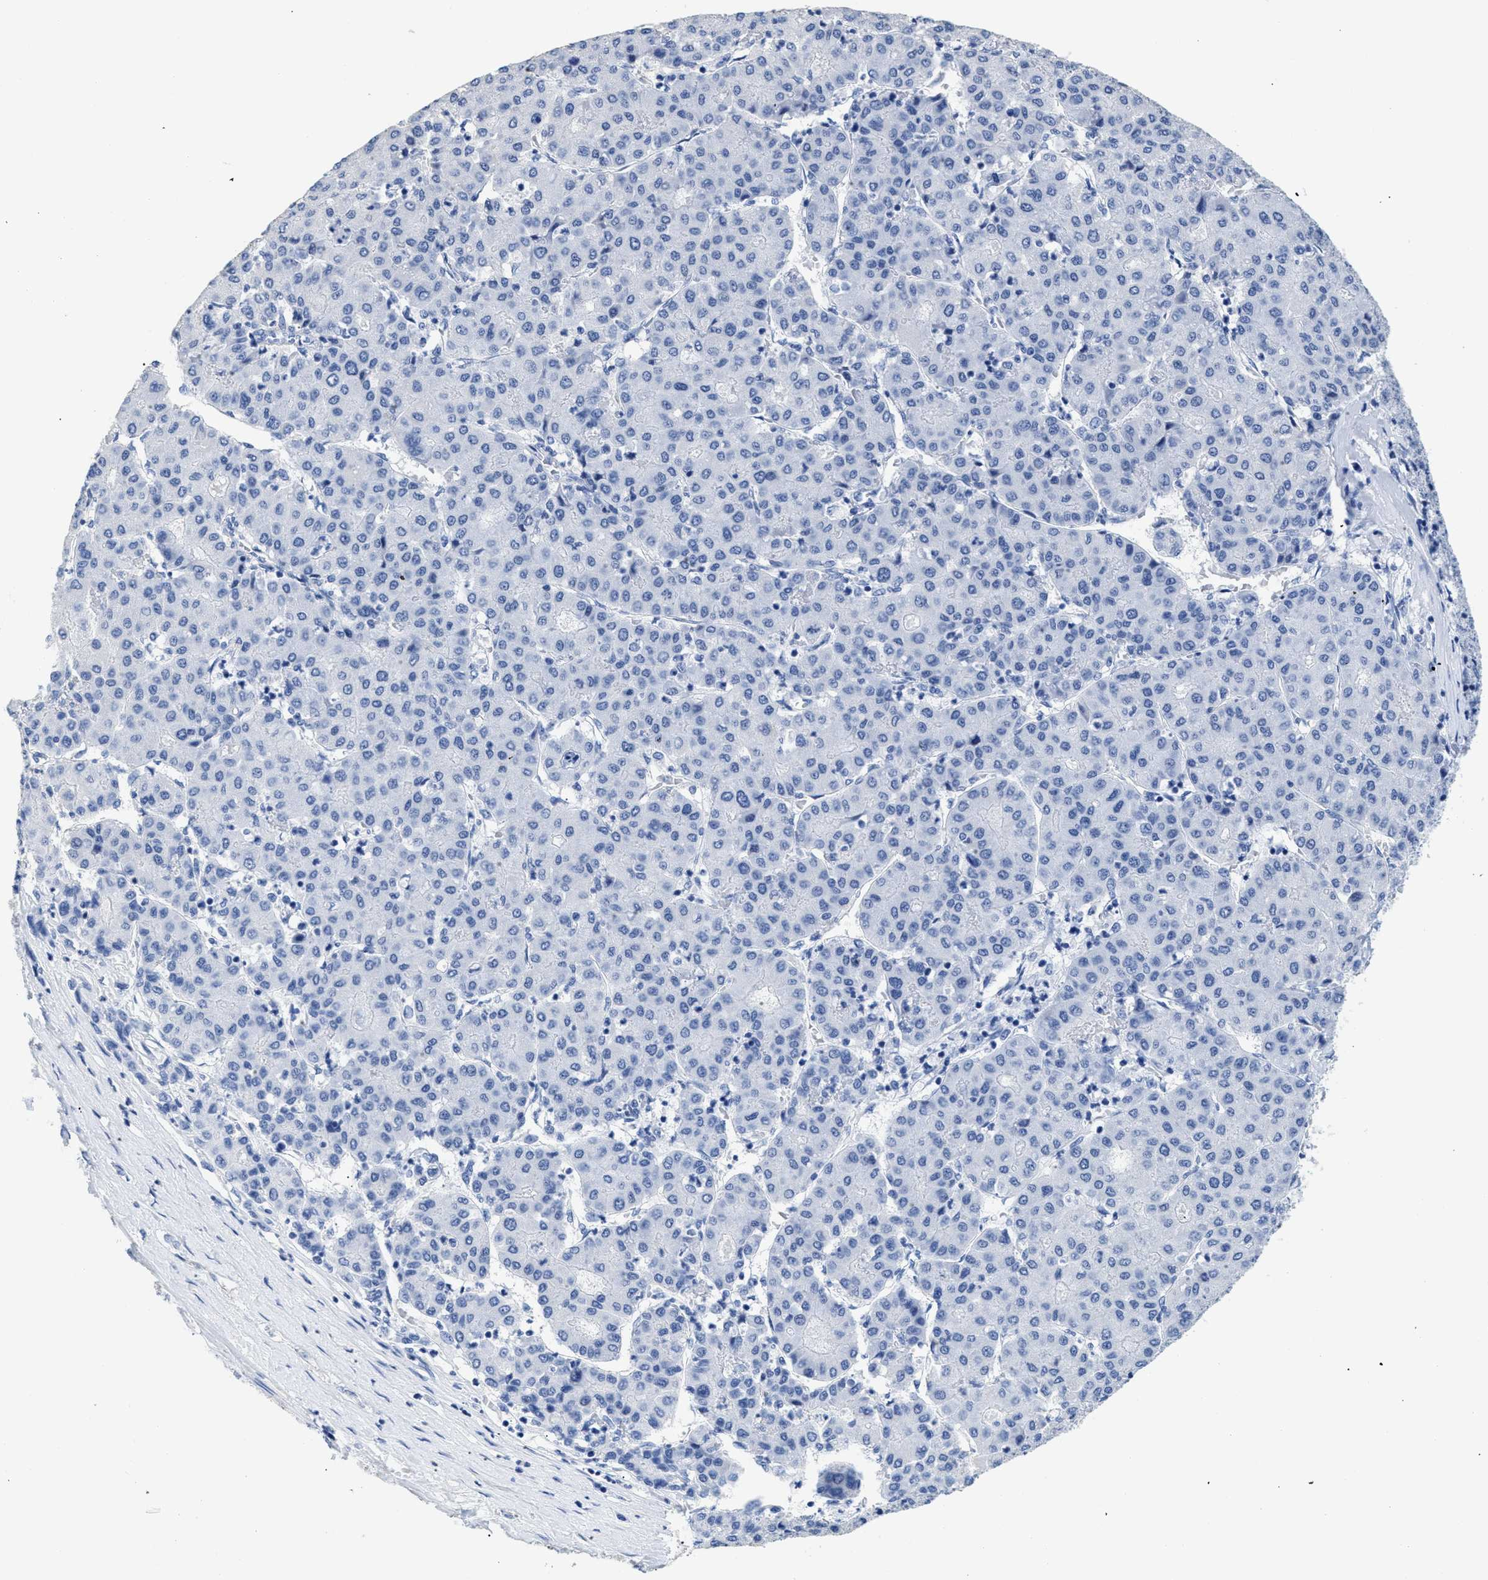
{"staining": {"intensity": "negative", "quantity": "none", "location": "none"}, "tissue": "liver cancer", "cell_type": "Tumor cells", "image_type": "cancer", "snomed": [{"axis": "morphology", "description": "Carcinoma, Hepatocellular, NOS"}, {"axis": "topography", "description": "Liver"}], "caption": "Human liver cancer stained for a protein using immunohistochemistry (IHC) displays no expression in tumor cells.", "gene": "DLC1", "patient": {"sex": "male", "age": 65}}